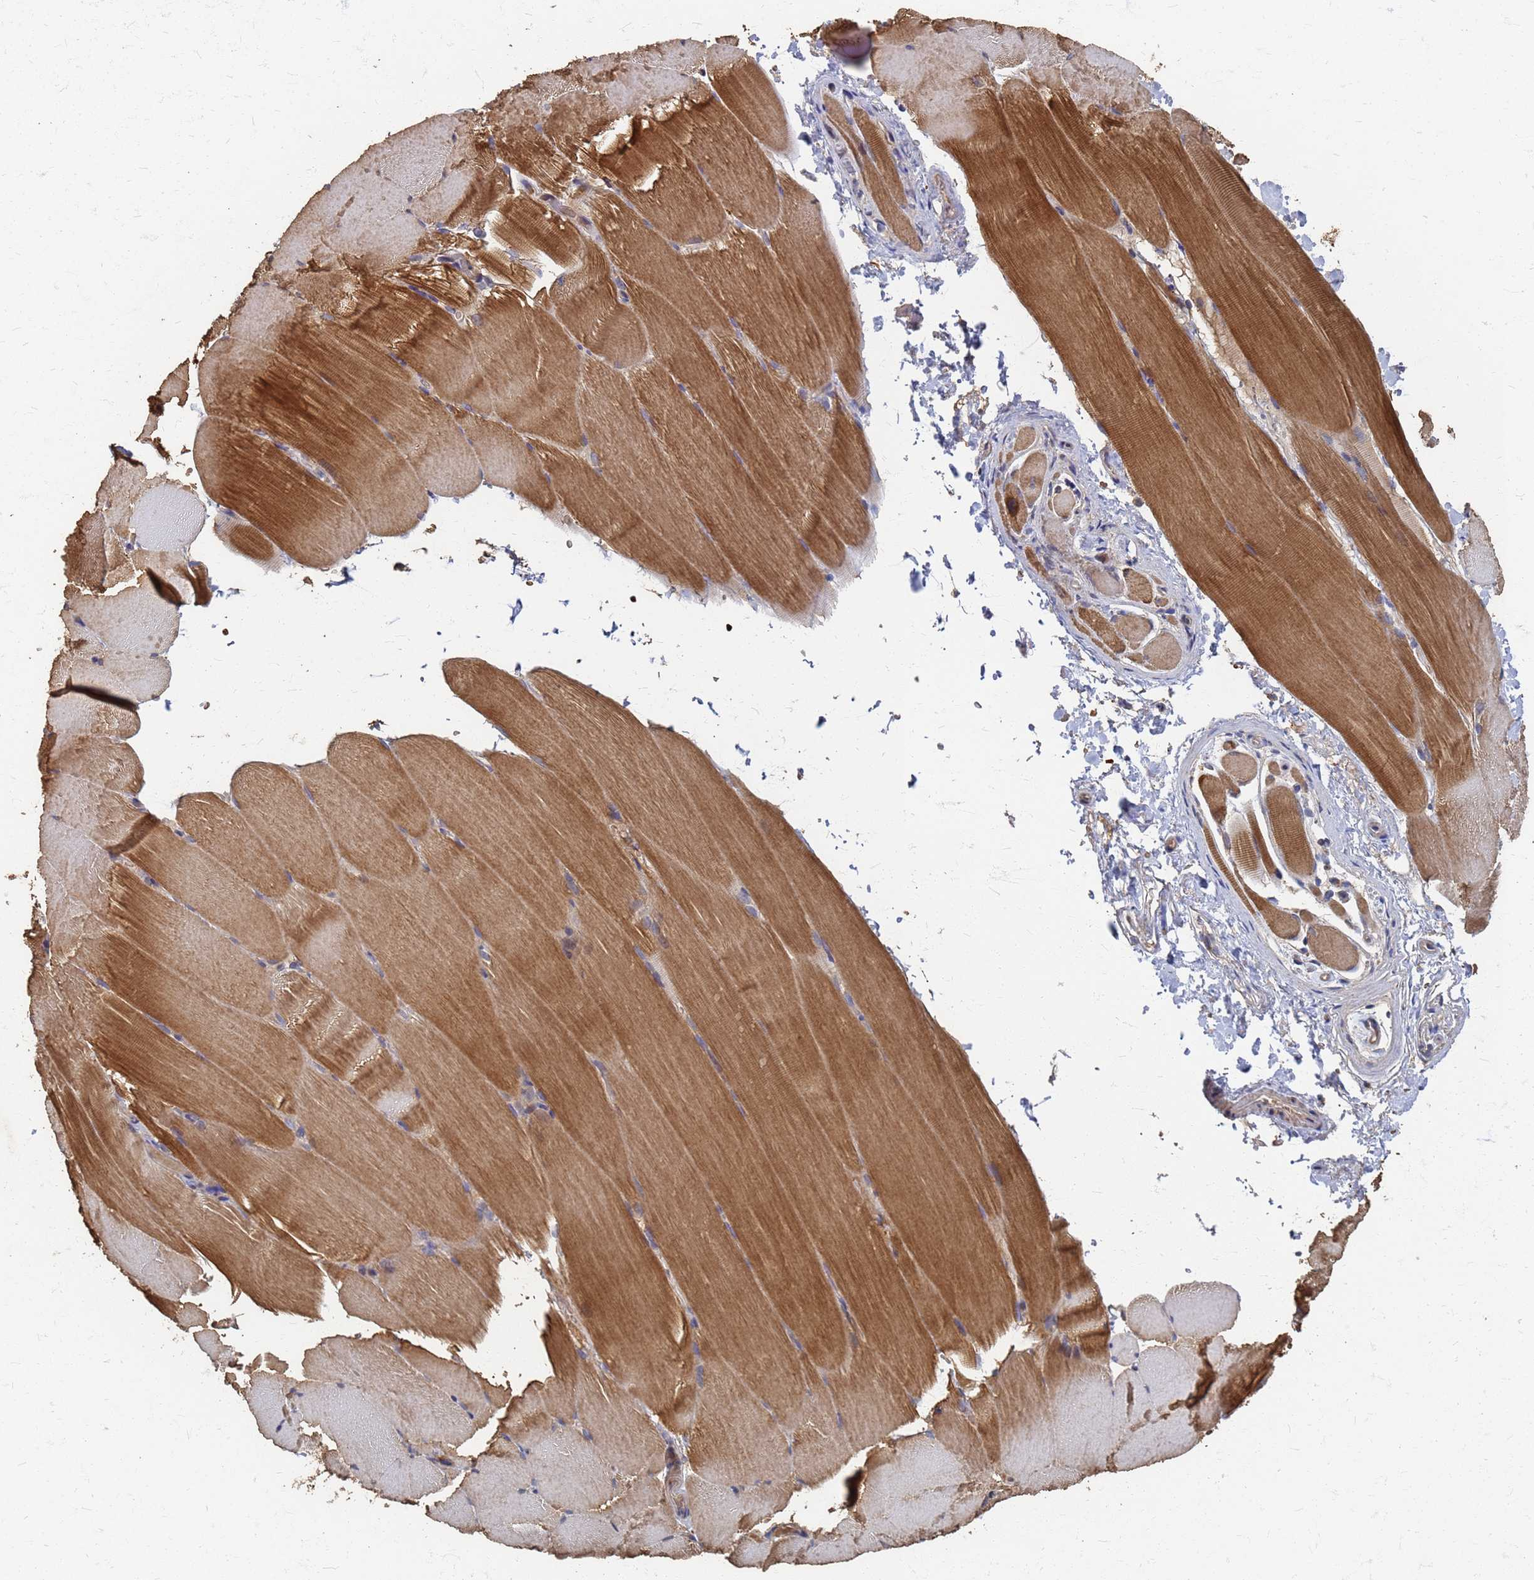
{"staining": {"intensity": "moderate", "quantity": ">75%", "location": "cytoplasmic/membranous"}, "tissue": "skeletal muscle", "cell_type": "Myocytes", "image_type": "normal", "snomed": [{"axis": "morphology", "description": "Normal tissue, NOS"}, {"axis": "topography", "description": "Skeletal muscle"}, {"axis": "topography", "description": "Parathyroid gland"}], "caption": "A brown stain highlights moderate cytoplasmic/membranous positivity of a protein in myocytes of benign skeletal muscle. Nuclei are stained in blue.", "gene": "DPH5", "patient": {"sex": "female", "age": 37}}